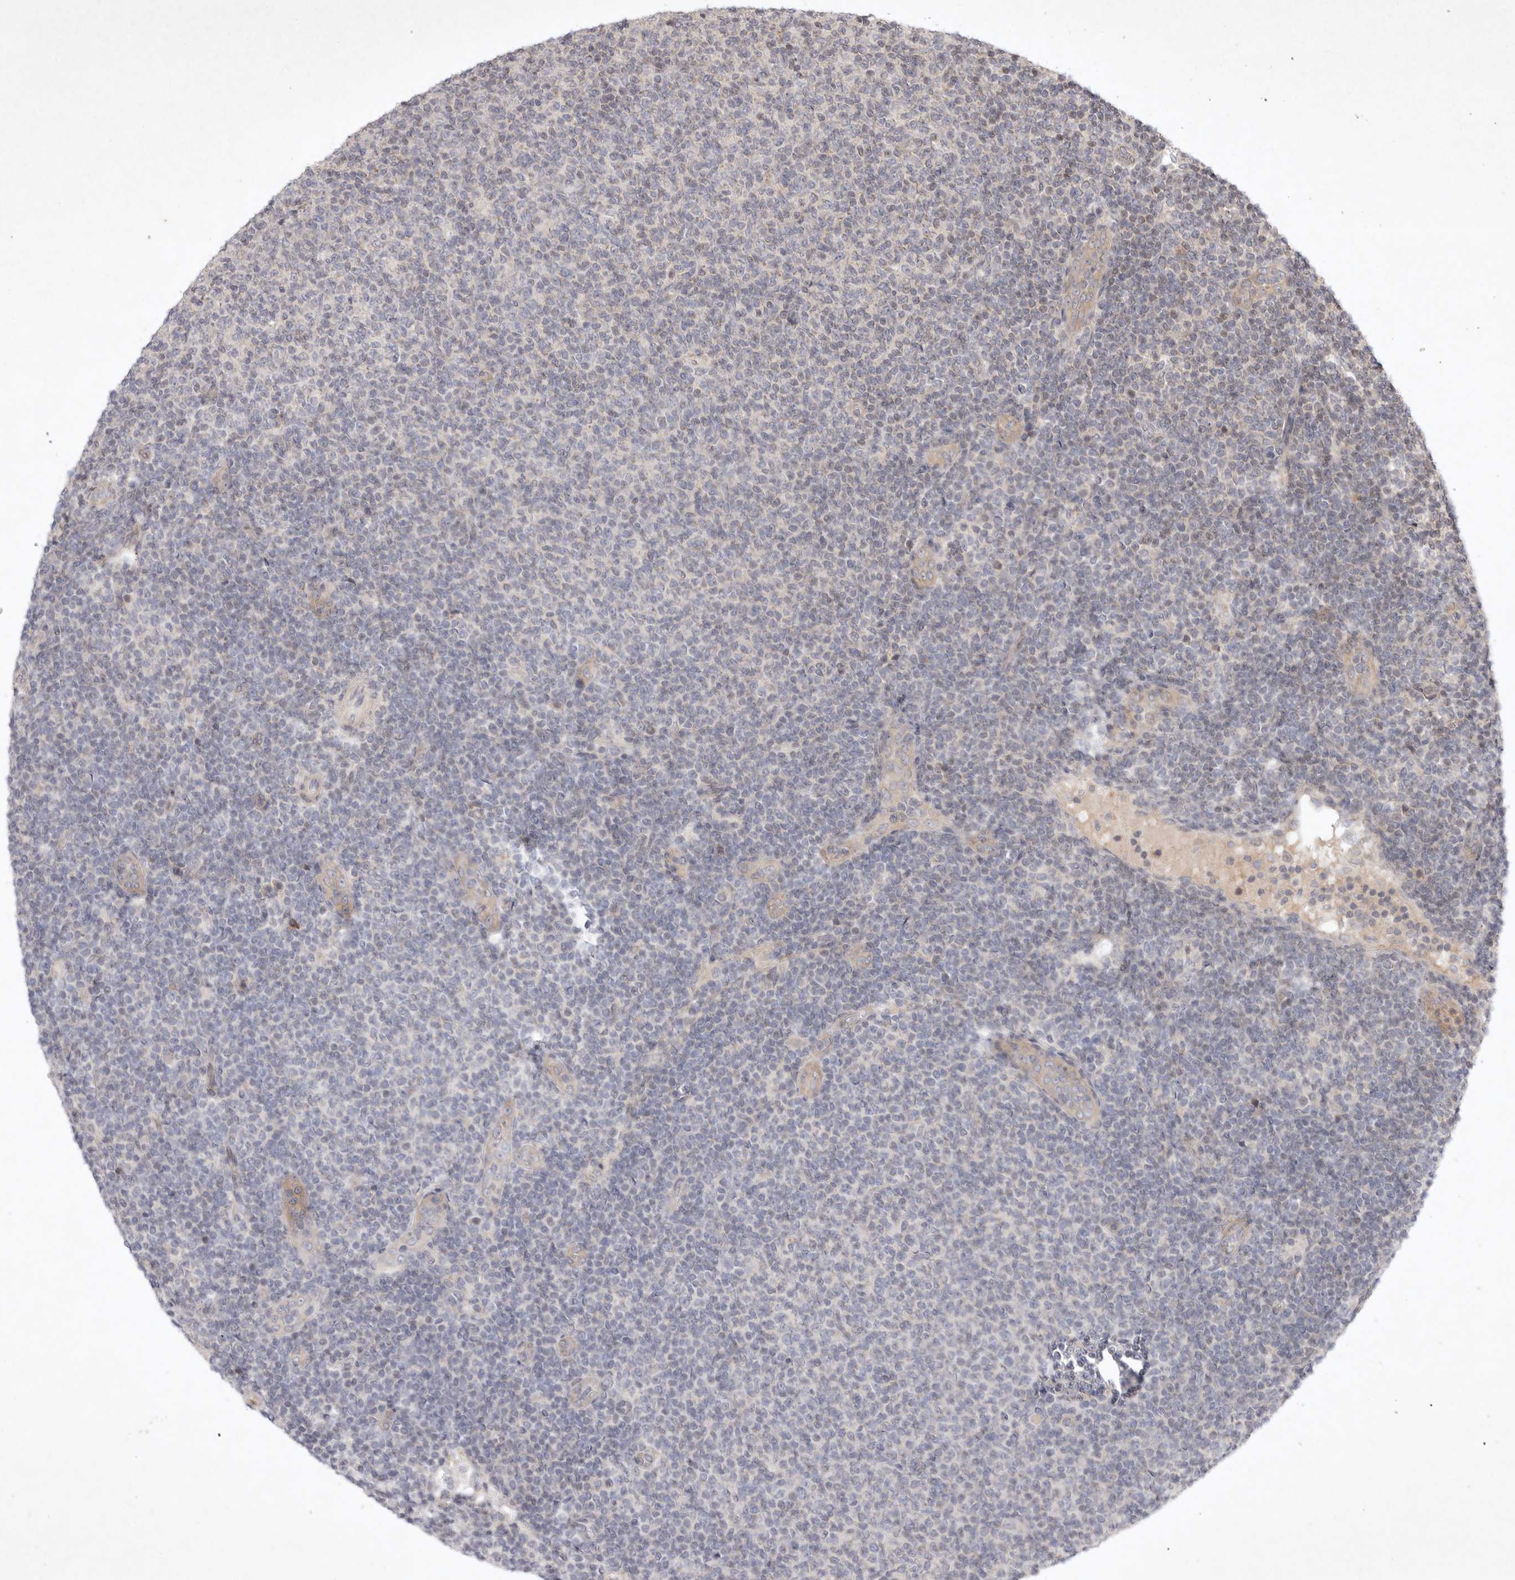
{"staining": {"intensity": "negative", "quantity": "none", "location": "none"}, "tissue": "lymphoma", "cell_type": "Tumor cells", "image_type": "cancer", "snomed": [{"axis": "morphology", "description": "Malignant lymphoma, non-Hodgkin's type, Low grade"}, {"axis": "topography", "description": "Lymph node"}], "caption": "Immunohistochemistry photomicrograph of low-grade malignant lymphoma, non-Hodgkin's type stained for a protein (brown), which shows no staining in tumor cells.", "gene": "EIF2AK1", "patient": {"sex": "male", "age": 66}}